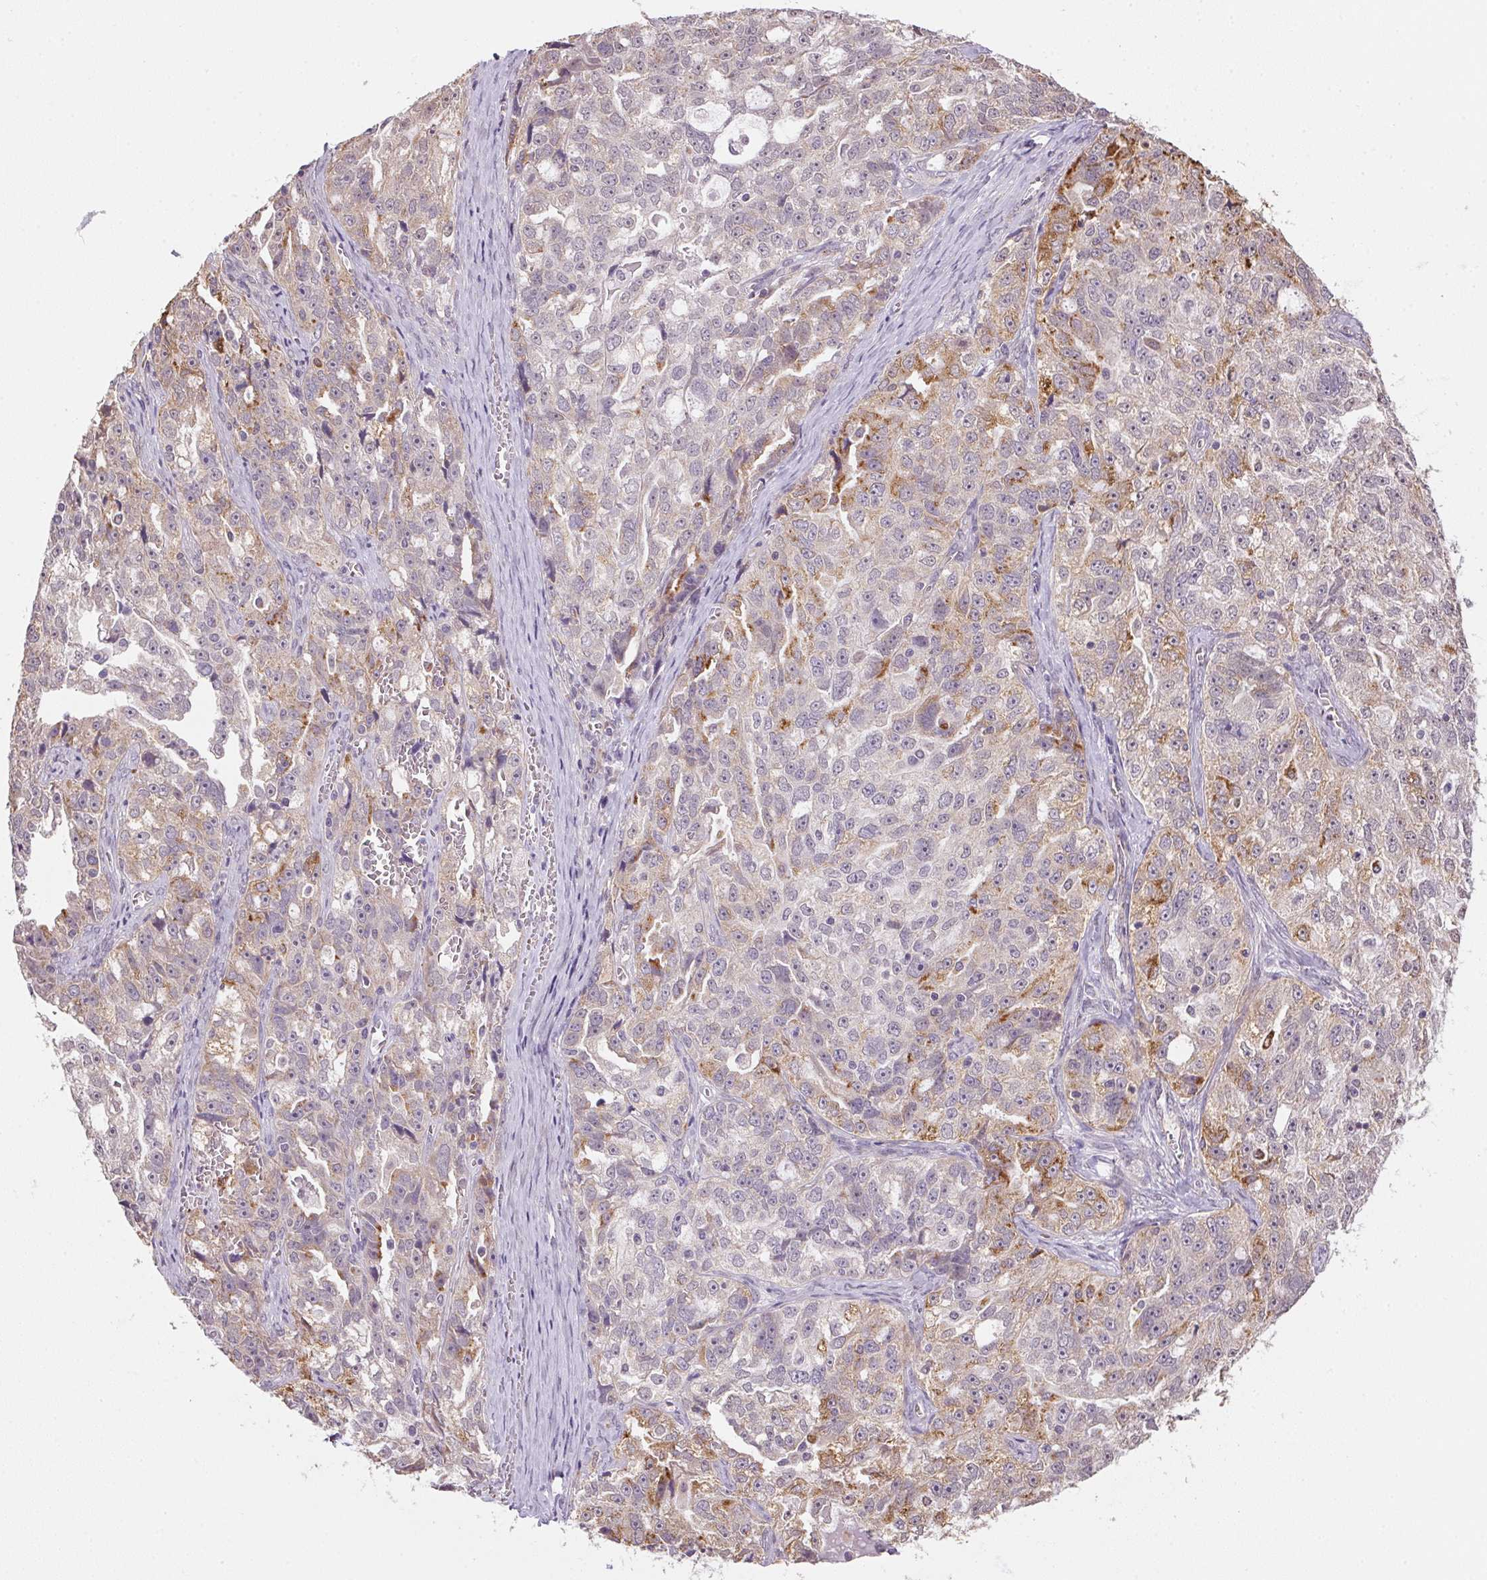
{"staining": {"intensity": "moderate", "quantity": "<25%", "location": "cytoplasmic/membranous"}, "tissue": "ovarian cancer", "cell_type": "Tumor cells", "image_type": "cancer", "snomed": [{"axis": "morphology", "description": "Cystadenocarcinoma, serous, NOS"}, {"axis": "topography", "description": "Ovary"}], "caption": "Protein expression analysis of ovarian cancer shows moderate cytoplasmic/membranous expression in about <25% of tumor cells.", "gene": "METTL13", "patient": {"sex": "female", "age": 51}}